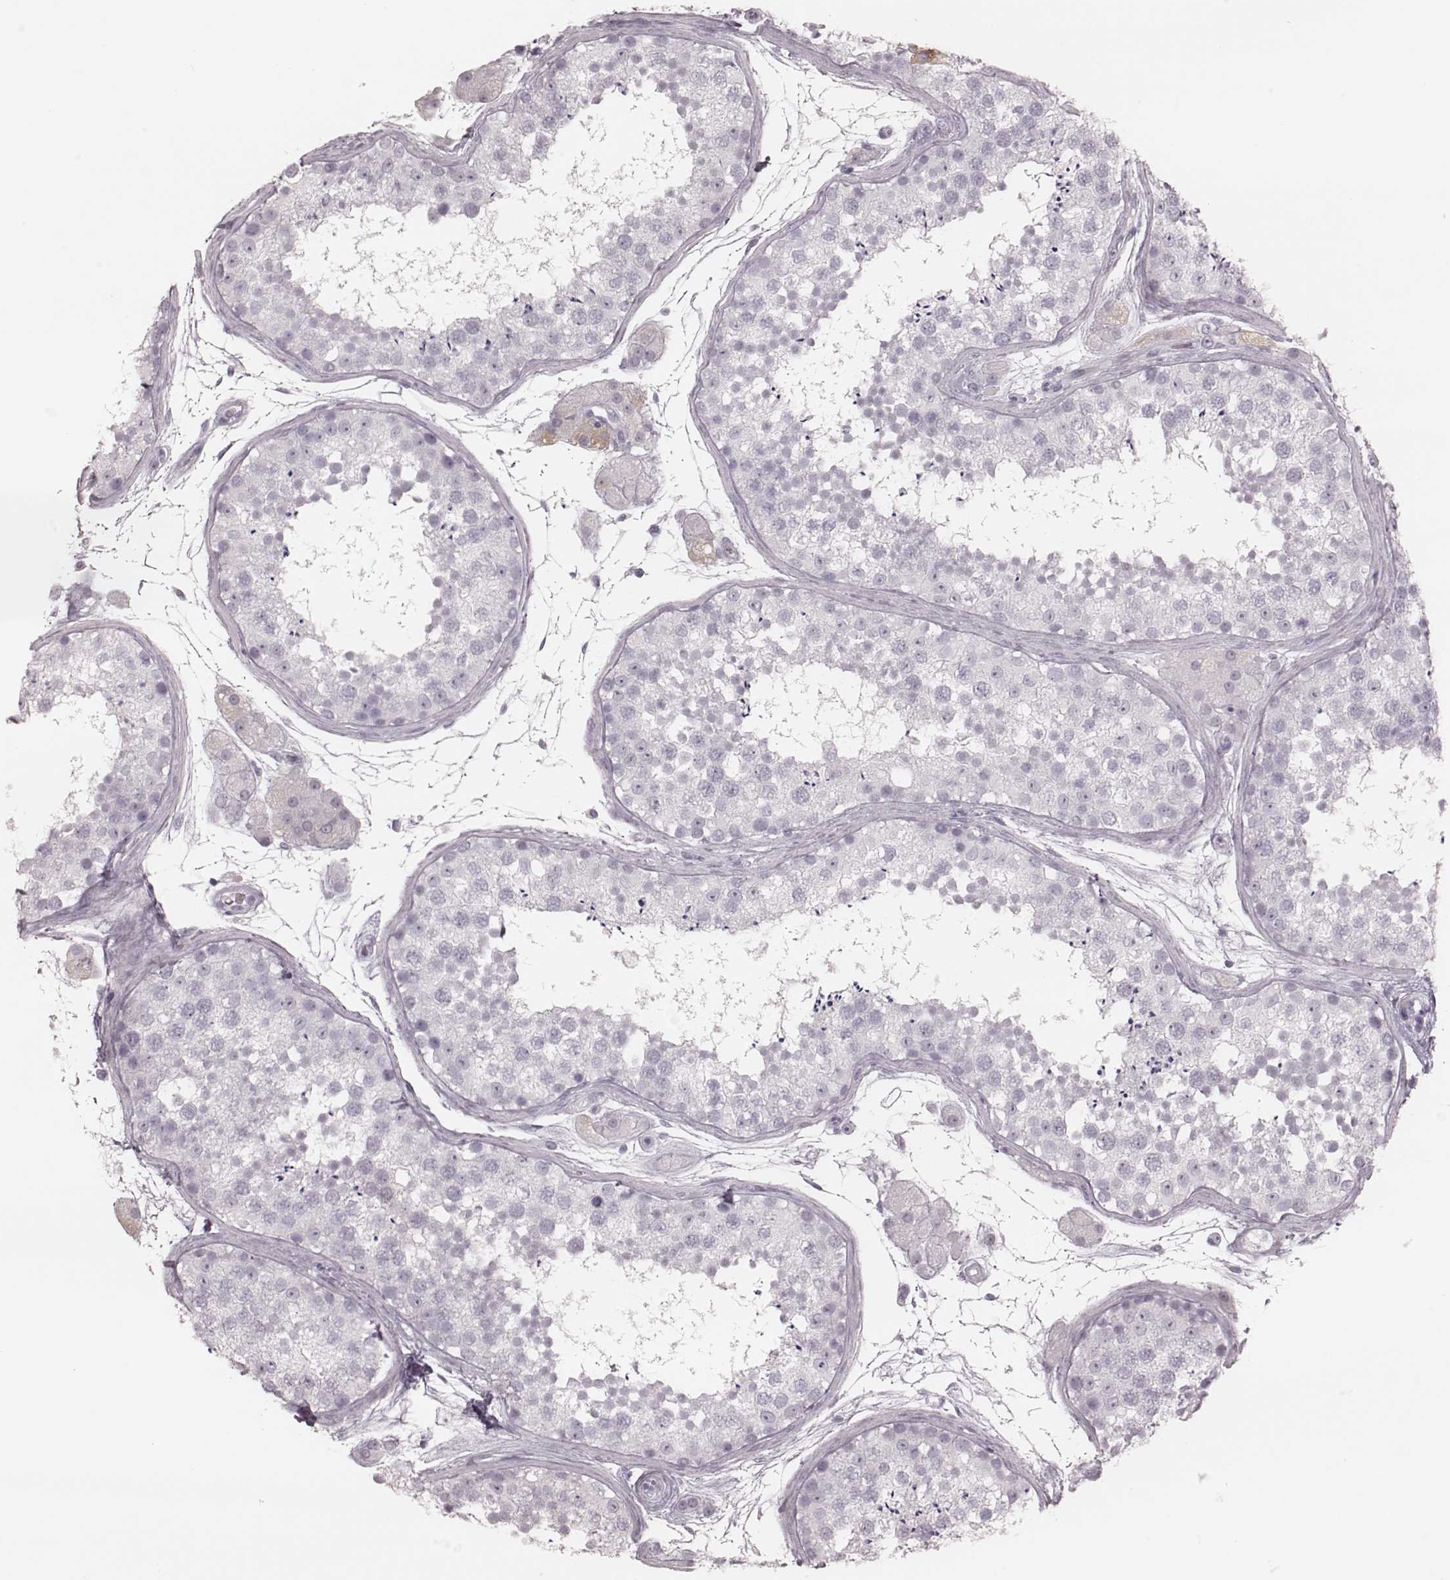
{"staining": {"intensity": "negative", "quantity": "none", "location": "none"}, "tissue": "testis", "cell_type": "Cells in seminiferous ducts", "image_type": "normal", "snomed": [{"axis": "morphology", "description": "Normal tissue, NOS"}, {"axis": "topography", "description": "Testis"}], "caption": "Photomicrograph shows no significant protein expression in cells in seminiferous ducts of normal testis.", "gene": "KRT74", "patient": {"sex": "male", "age": 41}}